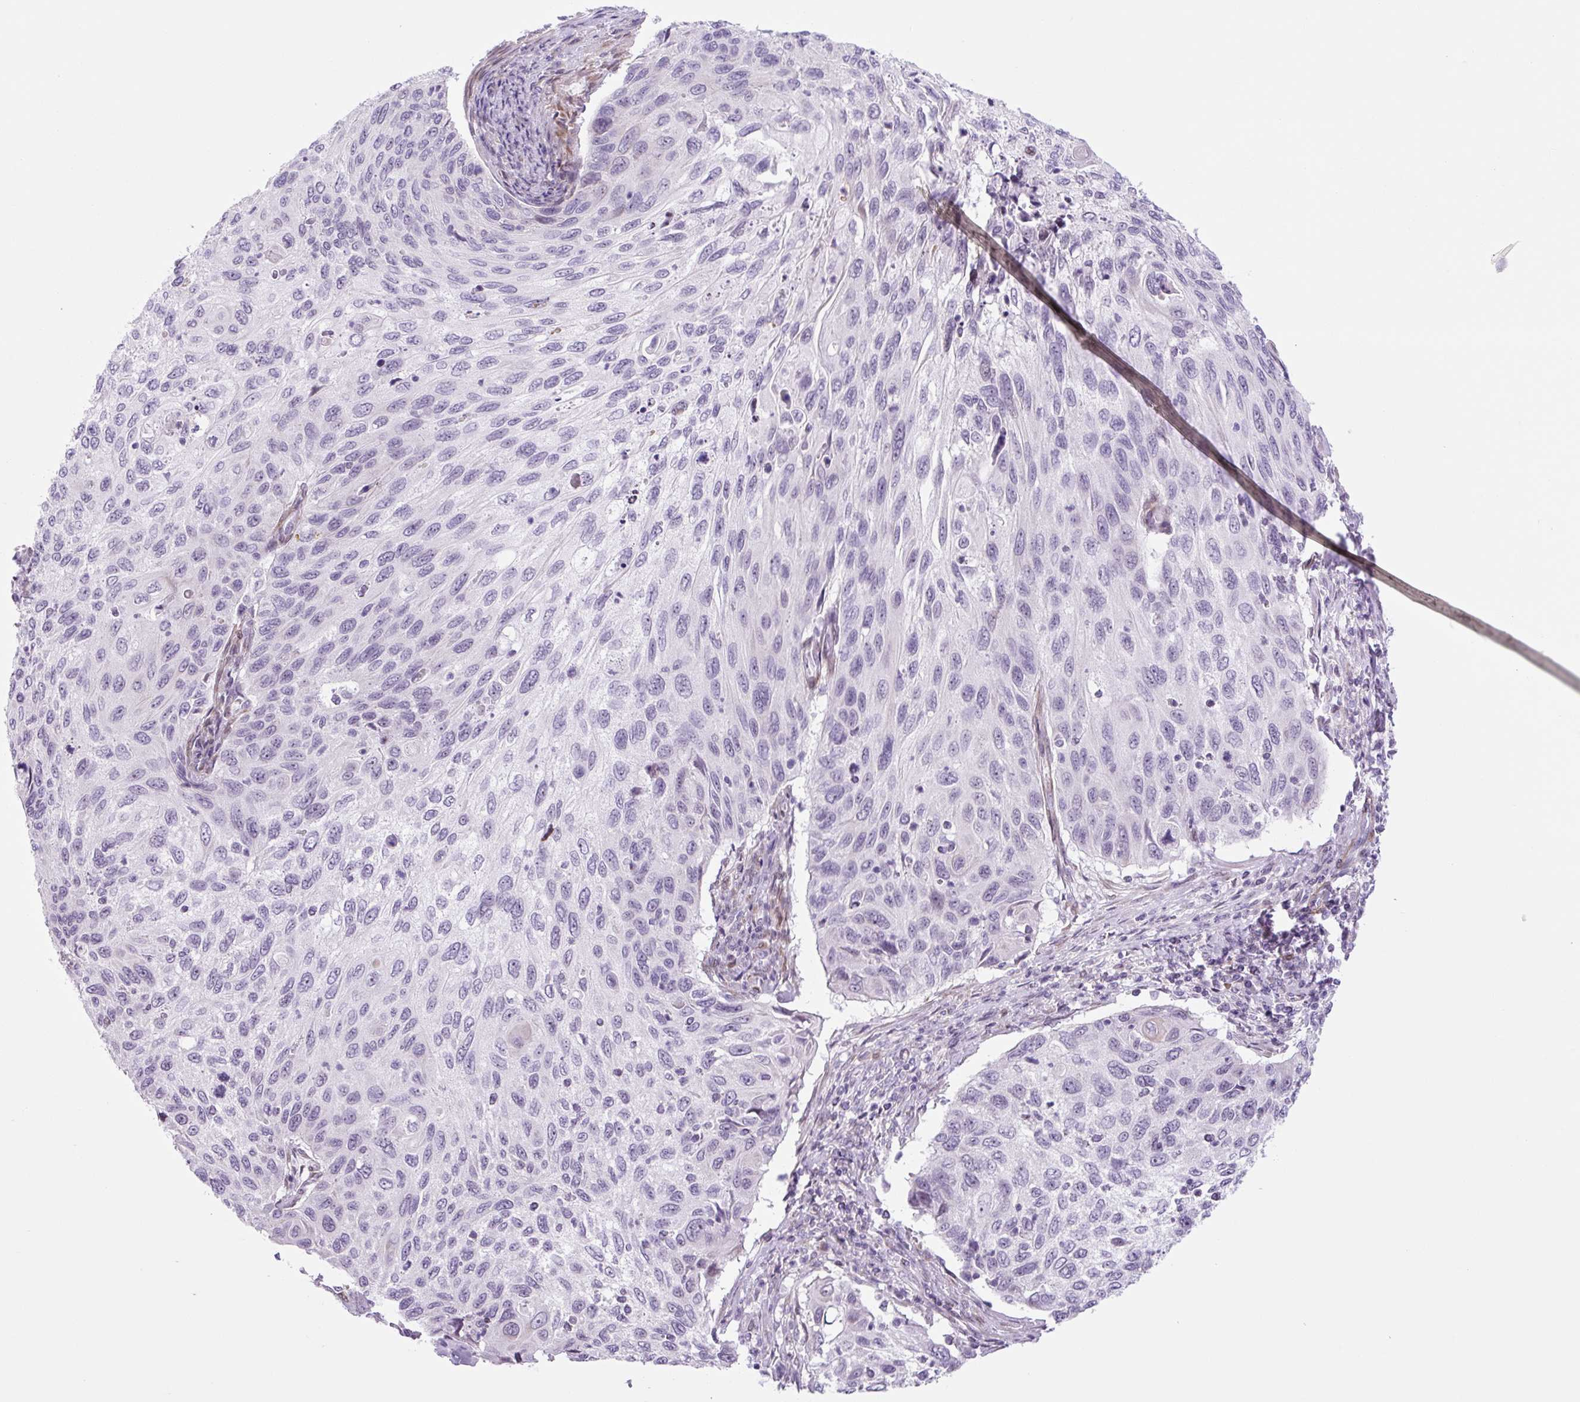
{"staining": {"intensity": "negative", "quantity": "none", "location": "none"}, "tissue": "cervical cancer", "cell_type": "Tumor cells", "image_type": "cancer", "snomed": [{"axis": "morphology", "description": "Squamous cell carcinoma, NOS"}, {"axis": "topography", "description": "Cervix"}], "caption": "Immunohistochemistry micrograph of neoplastic tissue: human cervical cancer stained with DAB exhibits no significant protein staining in tumor cells. The staining was performed using DAB to visualize the protein expression in brown, while the nuclei were stained in blue with hematoxylin (Magnification: 20x).", "gene": "RRS1", "patient": {"sex": "female", "age": 70}}